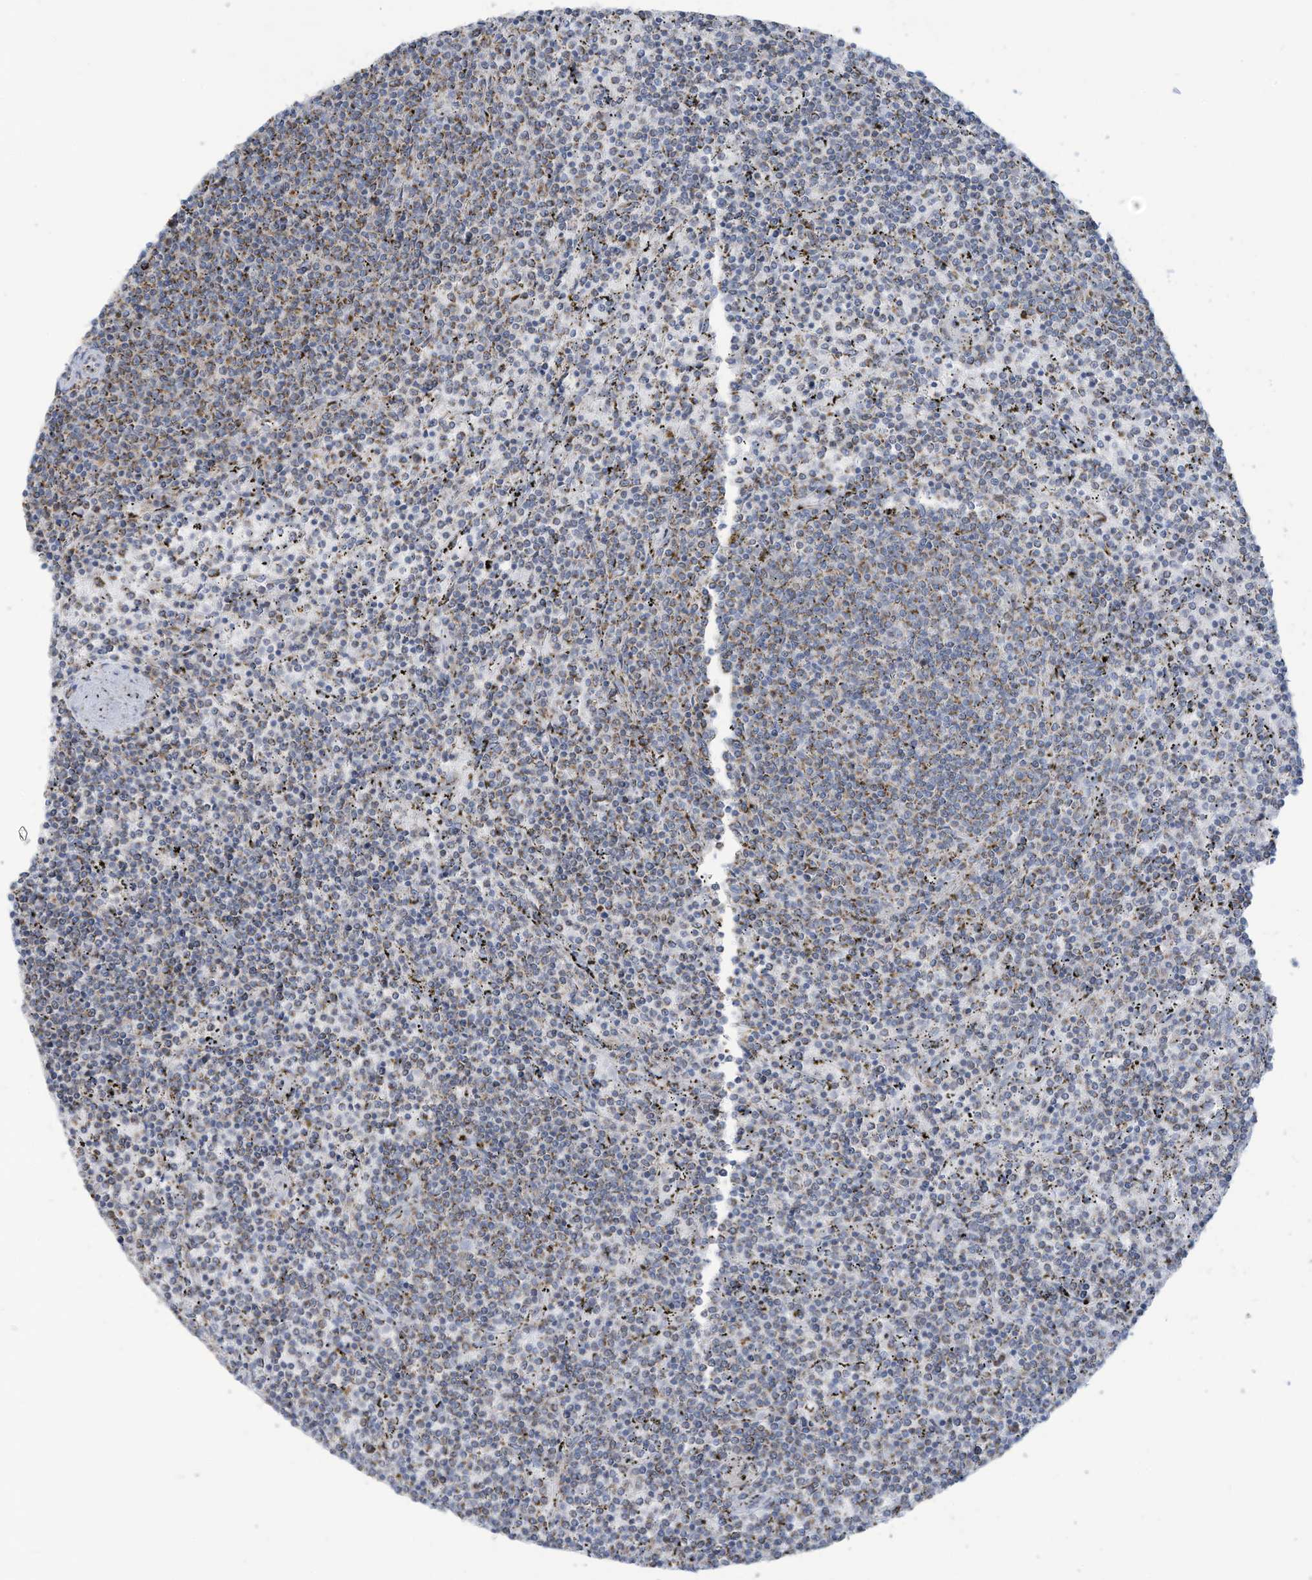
{"staining": {"intensity": "moderate", "quantity": "25%-75%", "location": "cytoplasmic/membranous"}, "tissue": "lymphoma", "cell_type": "Tumor cells", "image_type": "cancer", "snomed": [{"axis": "morphology", "description": "Malignant lymphoma, non-Hodgkin's type, Low grade"}, {"axis": "topography", "description": "Spleen"}], "caption": "Protein expression analysis of malignant lymphoma, non-Hodgkin's type (low-grade) displays moderate cytoplasmic/membranous staining in approximately 25%-75% of tumor cells.", "gene": "NLN", "patient": {"sex": "female", "age": 50}}